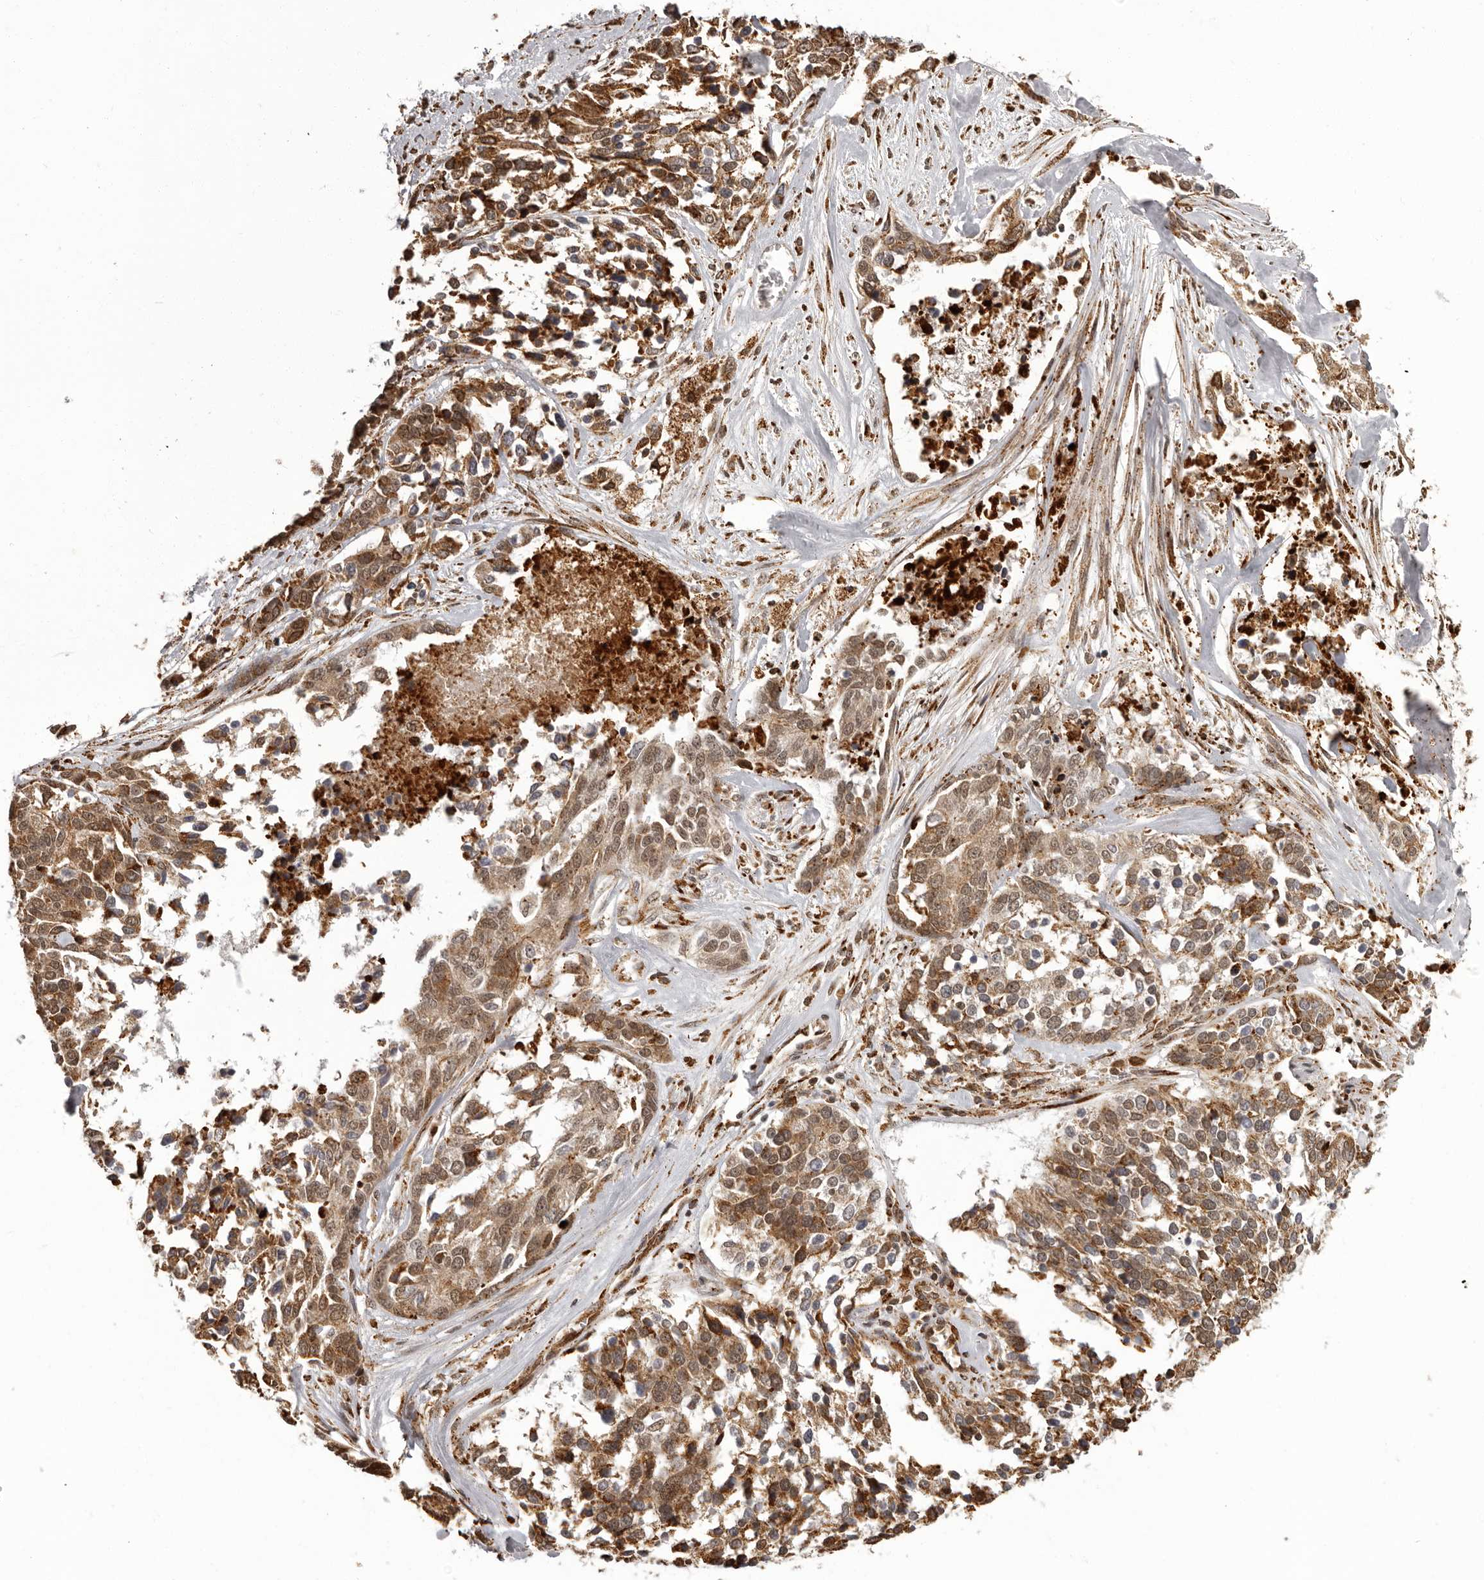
{"staining": {"intensity": "moderate", "quantity": ">75%", "location": "cytoplasmic/membranous,nuclear"}, "tissue": "ovarian cancer", "cell_type": "Tumor cells", "image_type": "cancer", "snomed": [{"axis": "morphology", "description": "Cystadenocarcinoma, serous, NOS"}, {"axis": "topography", "description": "Ovary"}], "caption": "The image exhibits a brown stain indicating the presence of a protein in the cytoplasmic/membranous and nuclear of tumor cells in ovarian cancer (serous cystadenocarcinoma).", "gene": "IL32", "patient": {"sex": "female", "age": 44}}